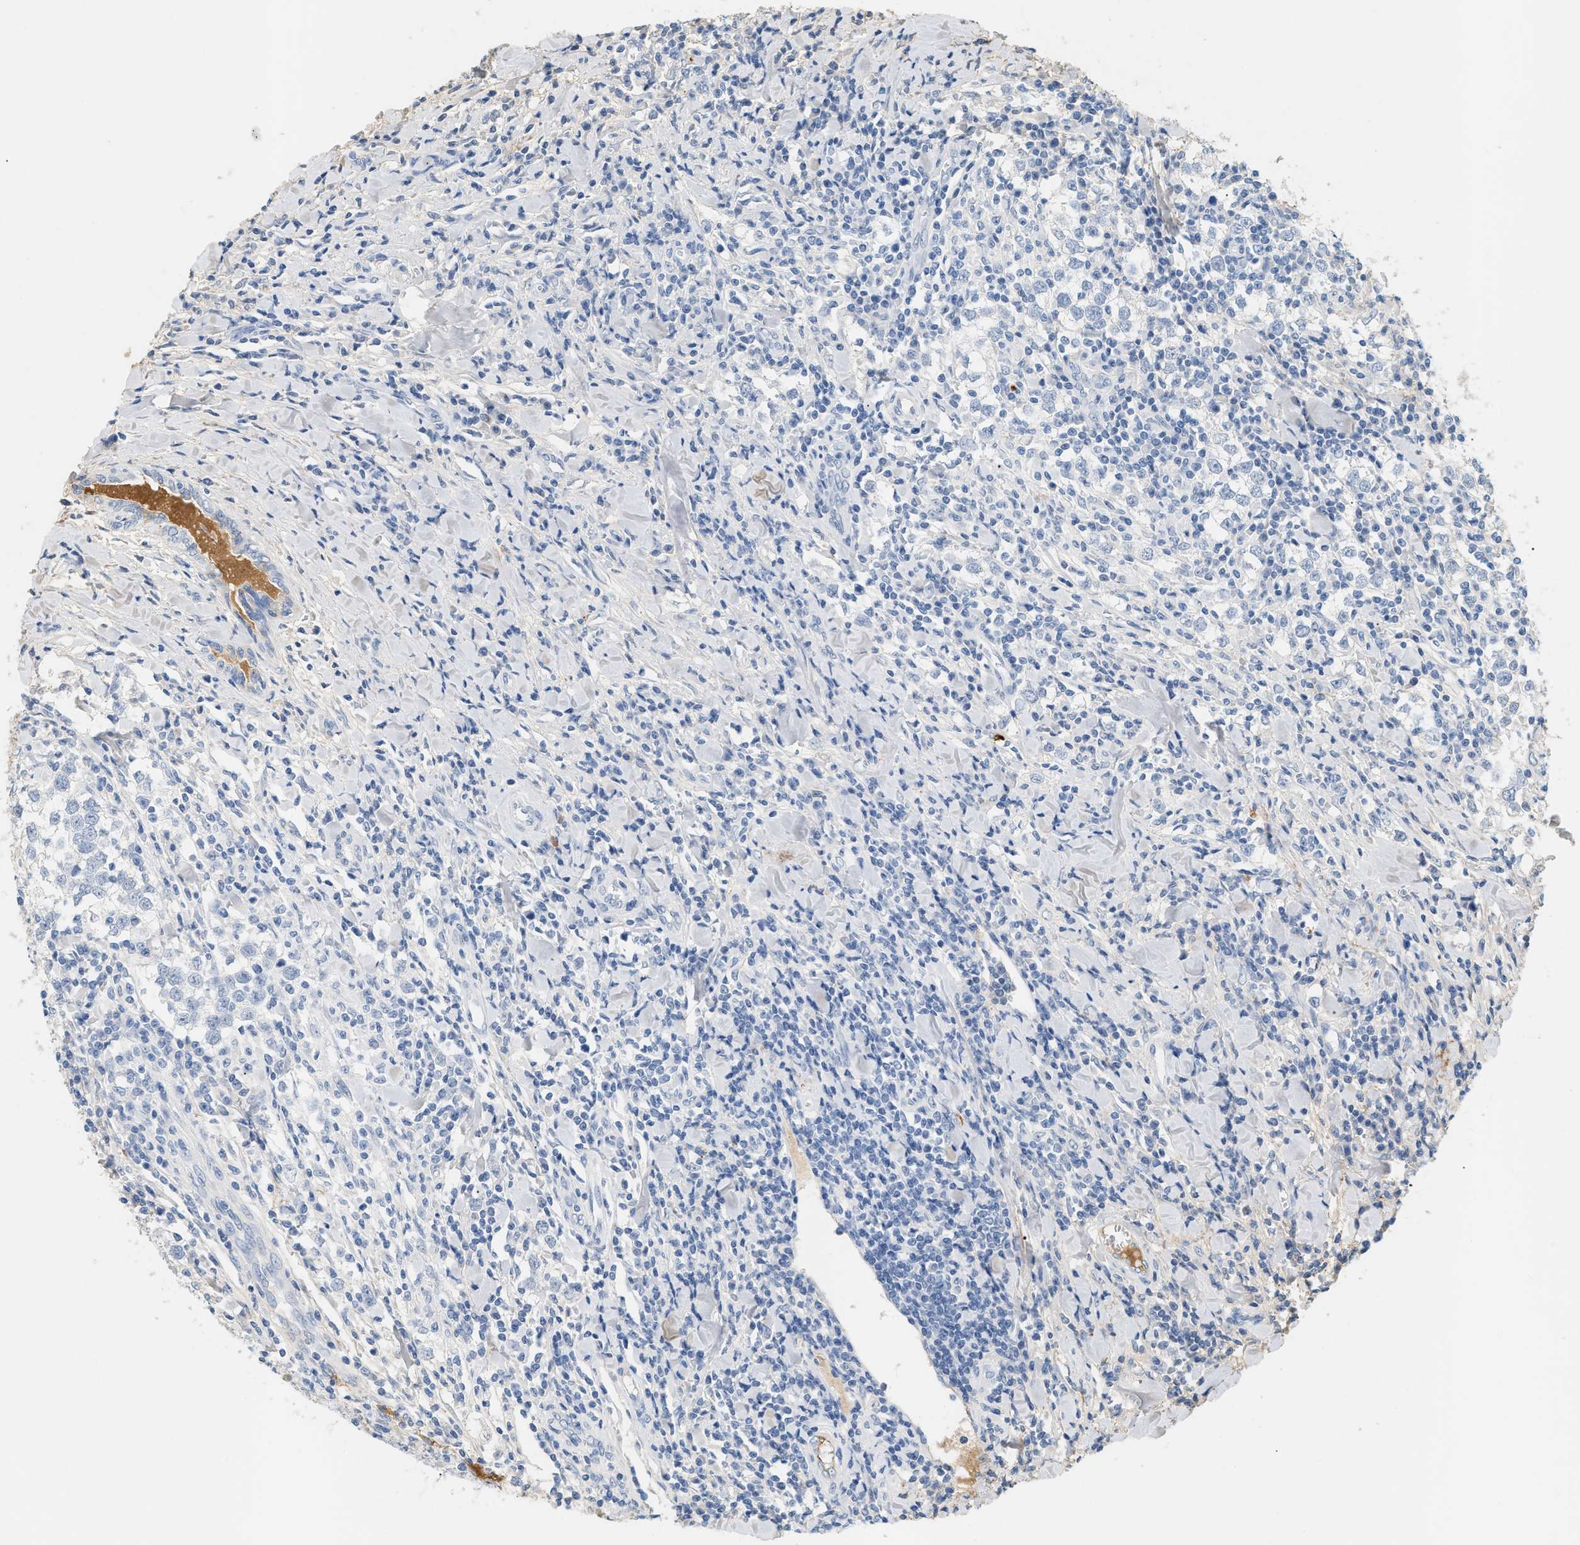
{"staining": {"intensity": "negative", "quantity": "none", "location": "none"}, "tissue": "testis cancer", "cell_type": "Tumor cells", "image_type": "cancer", "snomed": [{"axis": "morphology", "description": "Seminoma, NOS"}, {"axis": "morphology", "description": "Carcinoma, Embryonal, NOS"}, {"axis": "topography", "description": "Testis"}], "caption": "DAB (3,3'-diaminobenzidine) immunohistochemical staining of testis cancer (seminoma) demonstrates no significant positivity in tumor cells.", "gene": "CFH", "patient": {"sex": "male", "age": 36}}